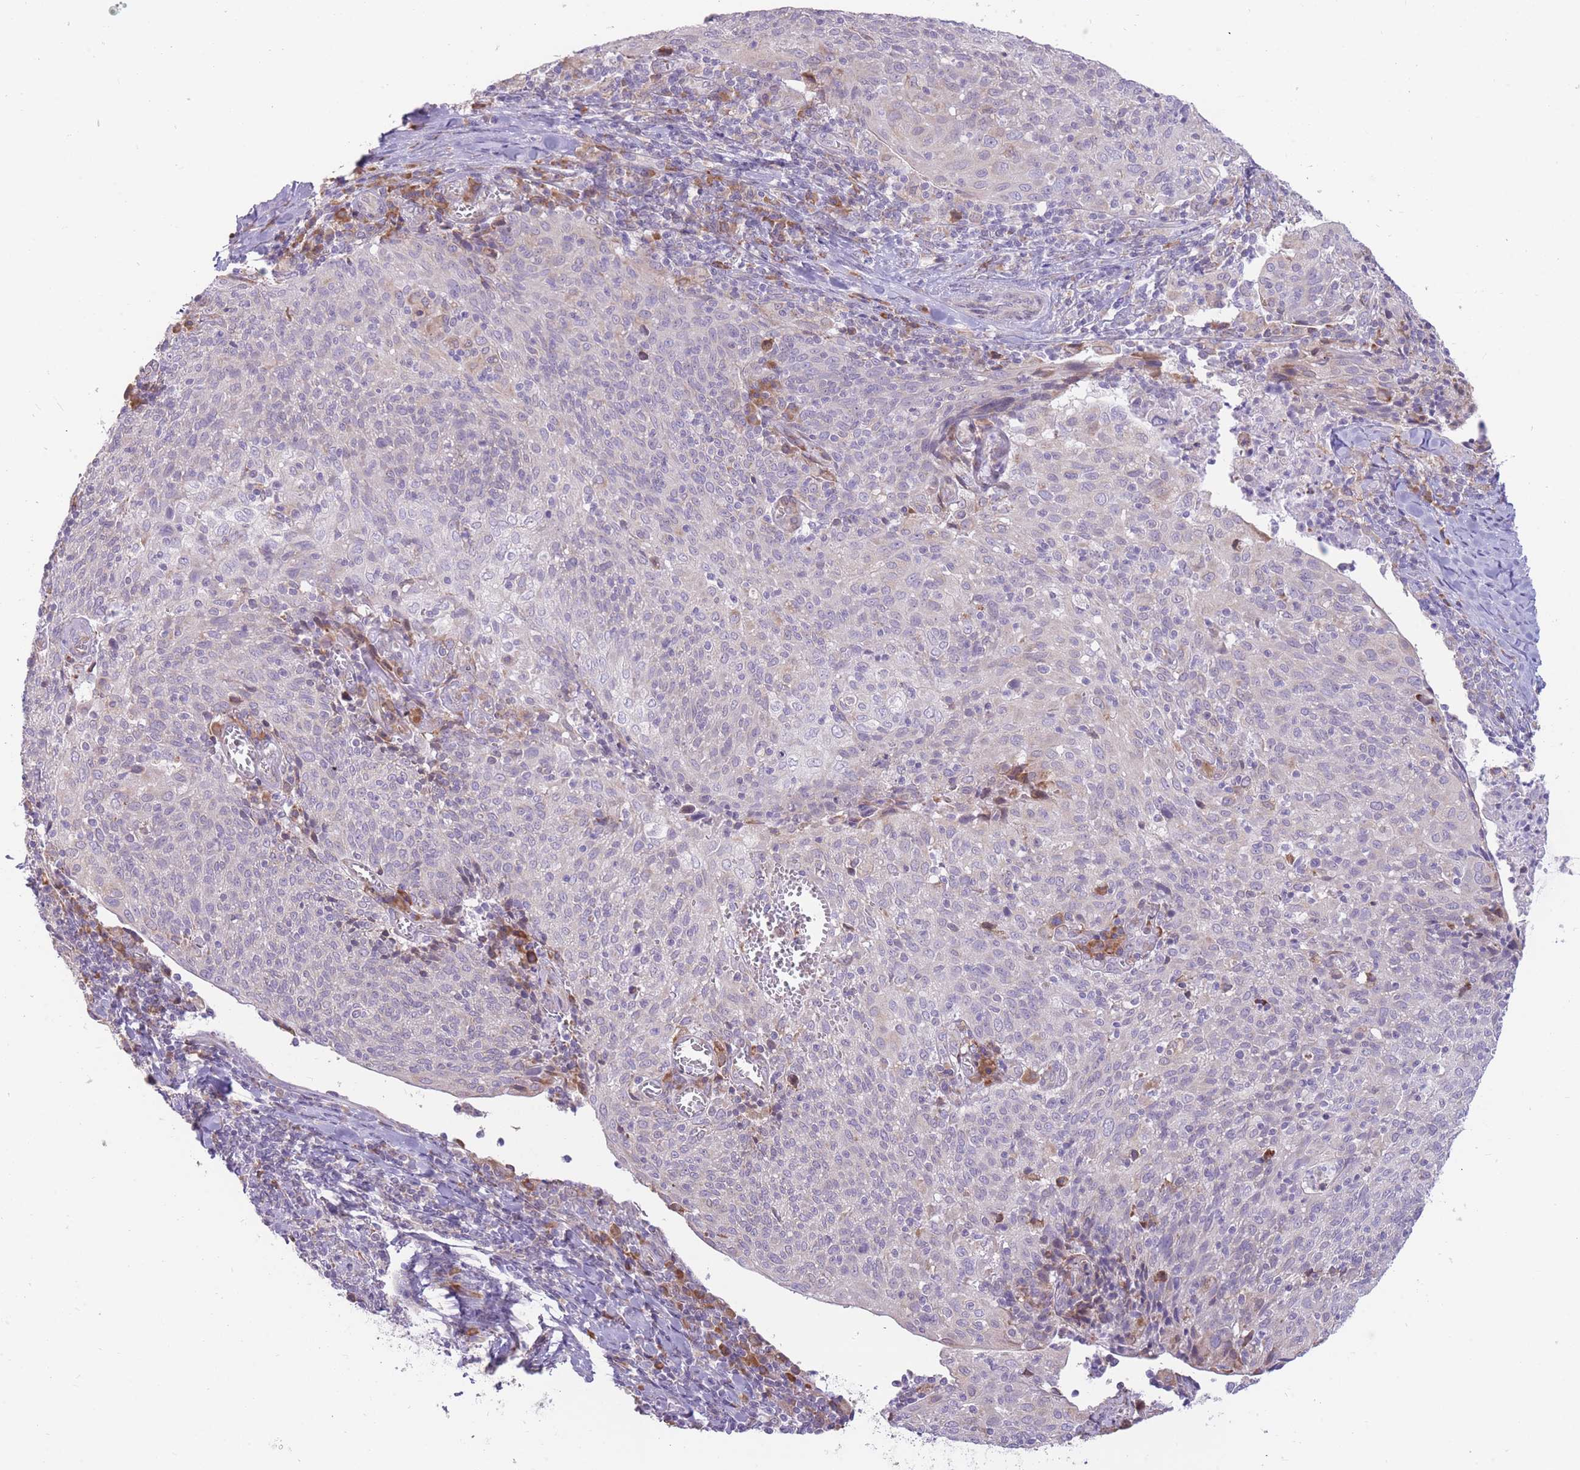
{"staining": {"intensity": "negative", "quantity": "none", "location": "none"}, "tissue": "cervical cancer", "cell_type": "Tumor cells", "image_type": "cancer", "snomed": [{"axis": "morphology", "description": "Squamous cell carcinoma, NOS"}, {"axis": "topography", "description": "Cervix"}], "caption": "There is no significant staining in tumor cells of cervical cancer. The staining is performed using DAB (3,3'-diaminobenzidine) brown chromogen with nuclei counter-stained in using hematoxylin.", "gene": "TRAPPC5", "patient": {"sex": "female", "age": 52}}